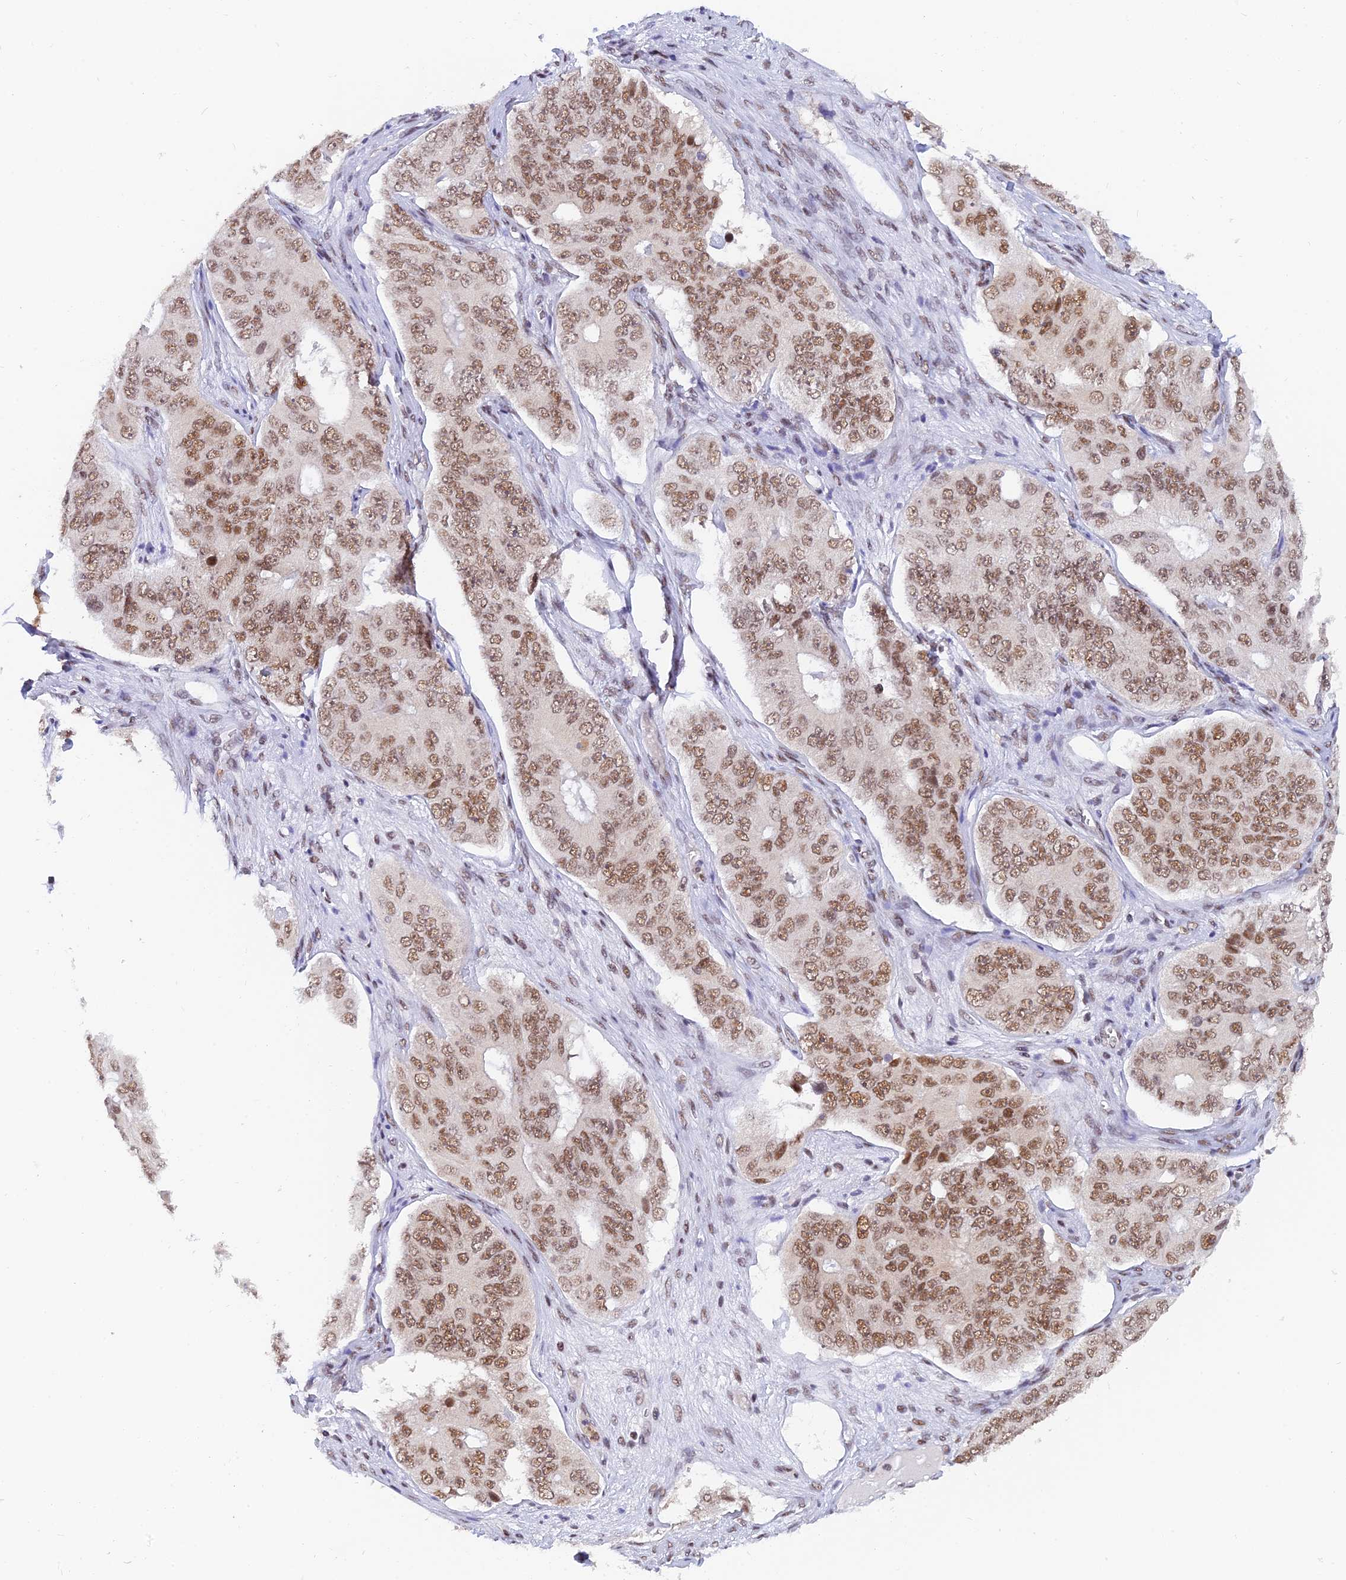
{"staining": {"intensity": "moderate", "quantity": ">75%", "location": "nuclear"}, "tissue": "ovarian cancer", "cell_type": "Tumor cells", "image_type": "cancer", "snomed": [{"axis": "morphology", "description": "Carcinoma, endometroid"}, {"axis": "topography", "description": "Ovary"}], "caption": "Tumor cells demonstrate moderate nuclear staining in about >75% of cells in endometroid carcinoma (ovarian).", "gene": "DPY30", "patient": {"sex": "female", "age": 51}}